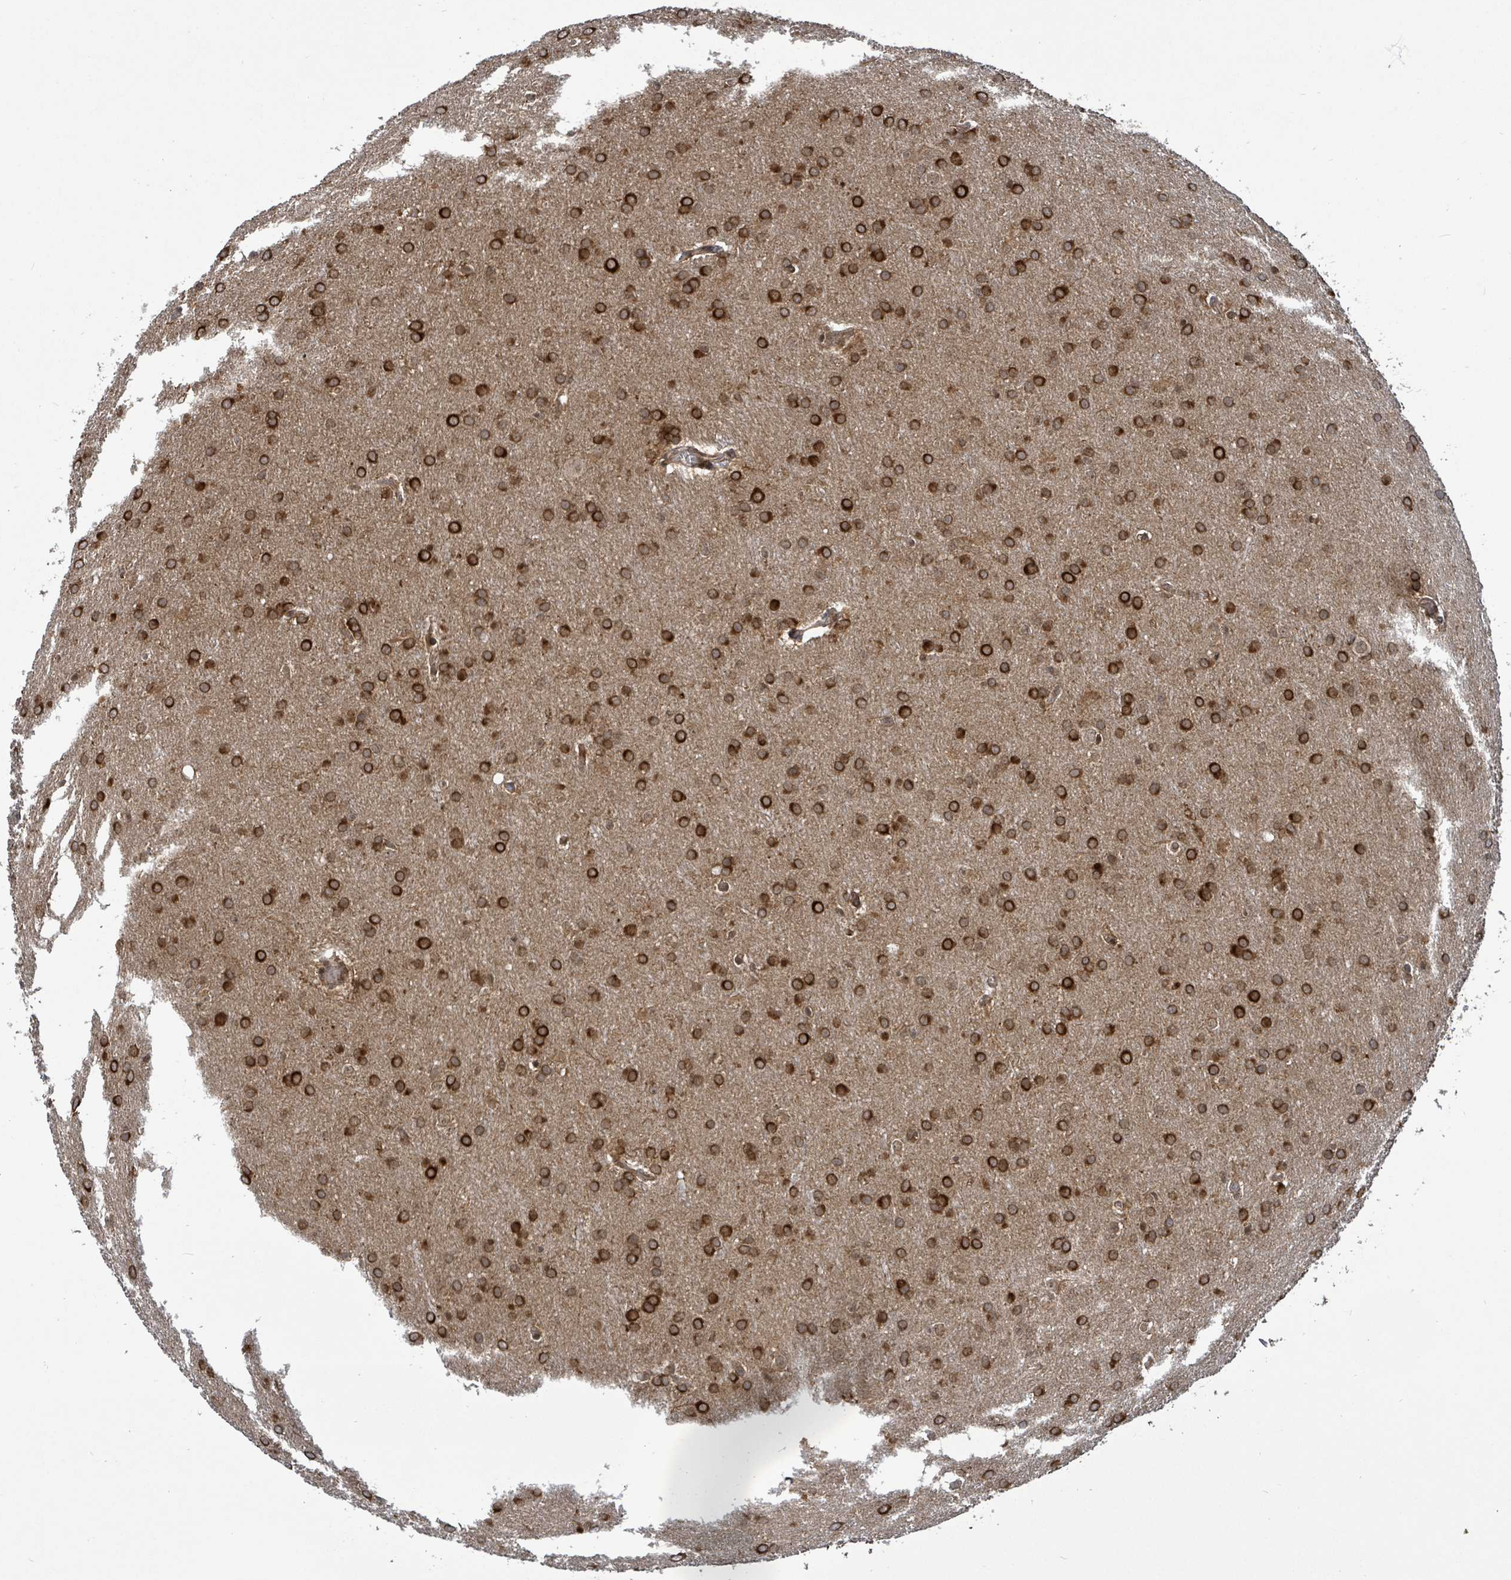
{"staining": {"intensity": "strong", "quantity": ">75%", "location": "cytoplasmic/membranous"}, "tissue": "glioma", "cell_type": "Tumor cells", "image_type": "cancer", "snomed": [{"axis": "morphology", "description": "Glioma, malignant, Low grade"}, {"axis": "topography", "description": "Brain"}], "caption": "Immunohistochemistry (IHC) (DAB (3,3'-diaminobenzidine)) staining of human low-grade glioma (malignant) displays strong cytoplasmic/membranous protein staining in approximately >75% of tumor cells. (DAB IHC, brown staining for protein, blue staining for nuclei).", "gene": "FBXO6", "patient": {"sex": "female", "age": 32}}